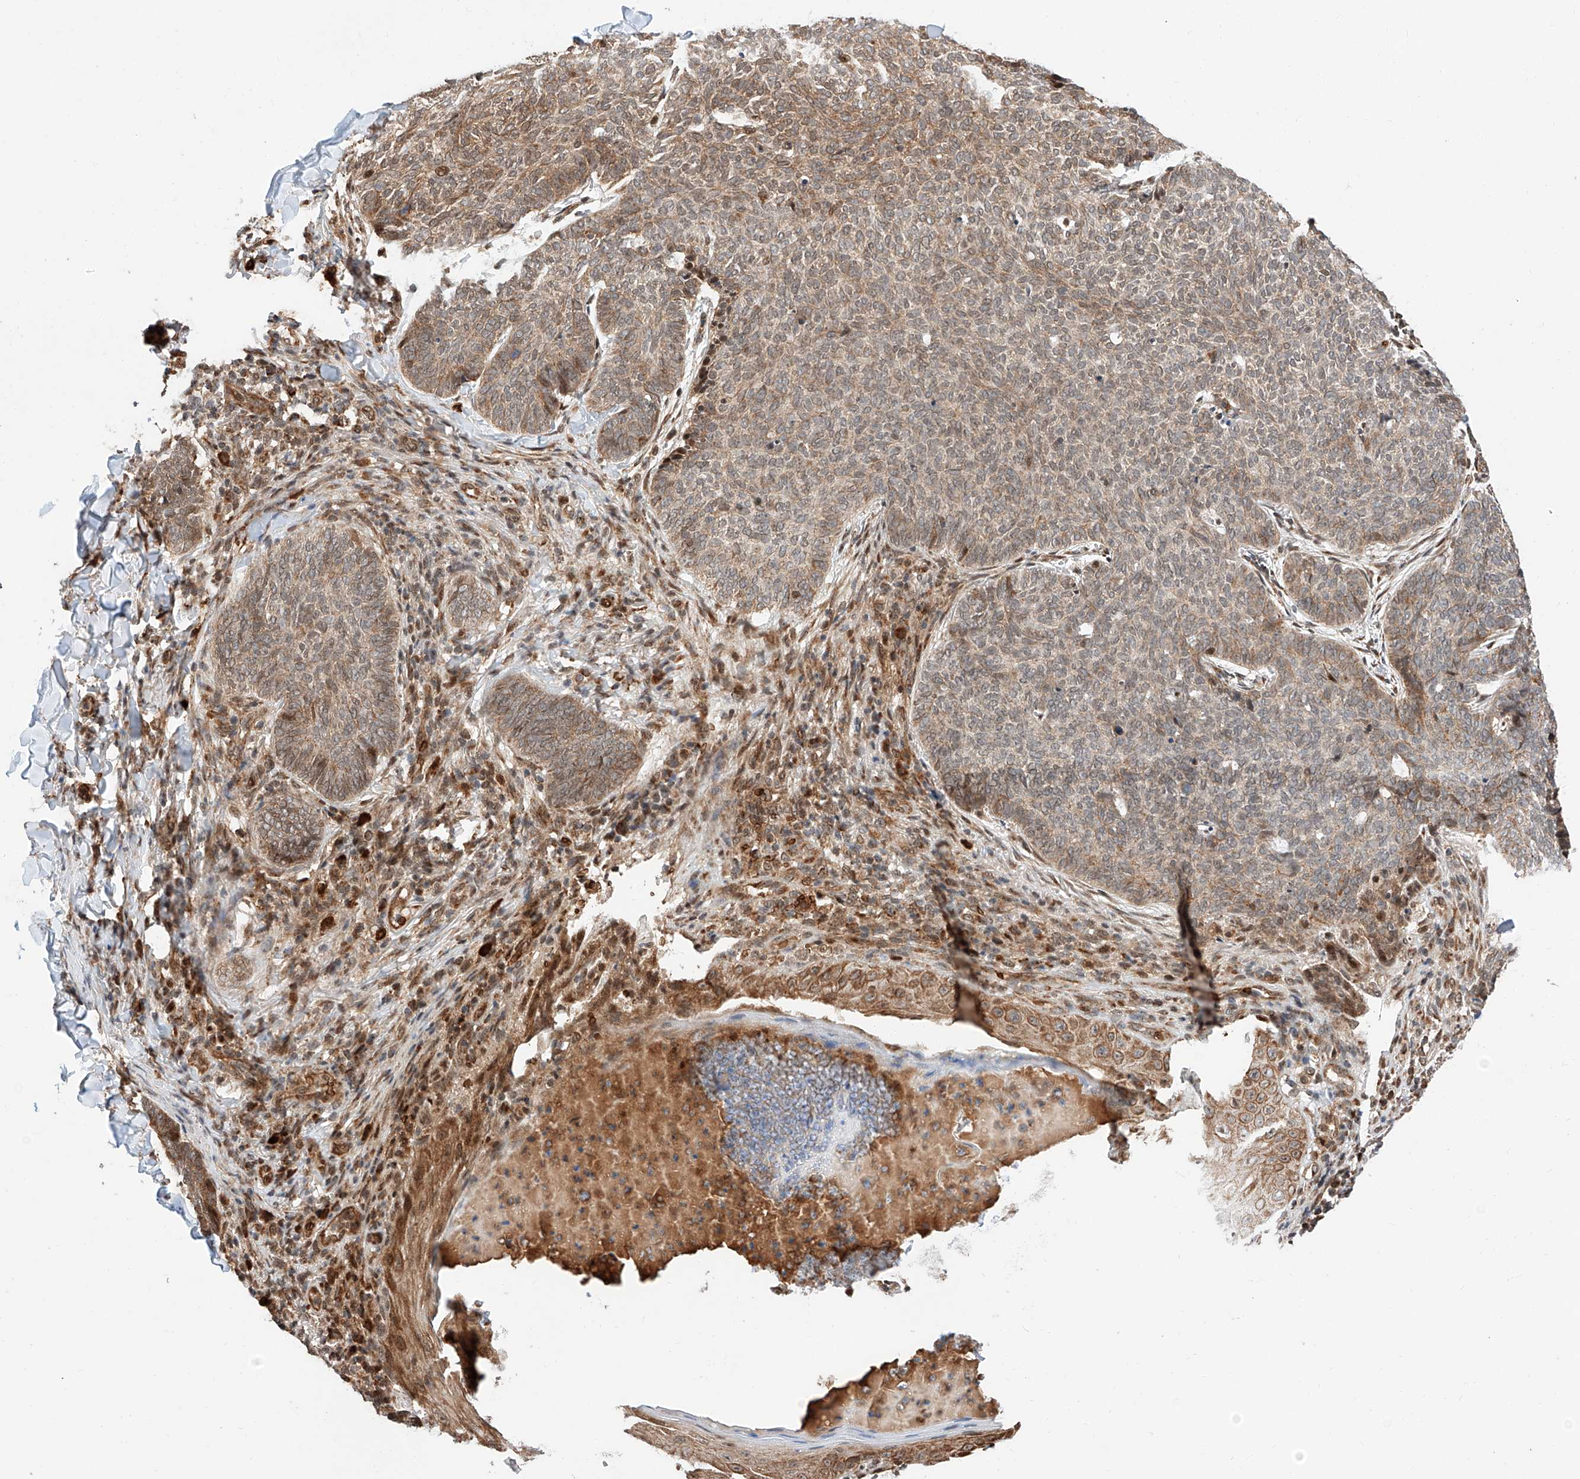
{"staining": {"intensity": "weak", "quantity": "25%-75%", "location": "cytoplasmic/membranous"}, "tissue": "skin cancer", "cell_type": "Tumor cells", "image_type": "cancer", "snomed": [{"axis": "morphology", "description": "Normal tissue, NOS"}, {"axis": "morphology", "description": "Basal cell carcinoma"}, {"axis": "topography", "description": "Skin"}], "caption": "Immunohistochemistry photomicrograph of skin cancer stained for a protein (brown), which demonstrates low levels of weak cytoplasmic/membranous staining in approximately 25%-75% of tumor cells.", "gene": "THTPA", "patient": {"sex": "male", "age": 50}}